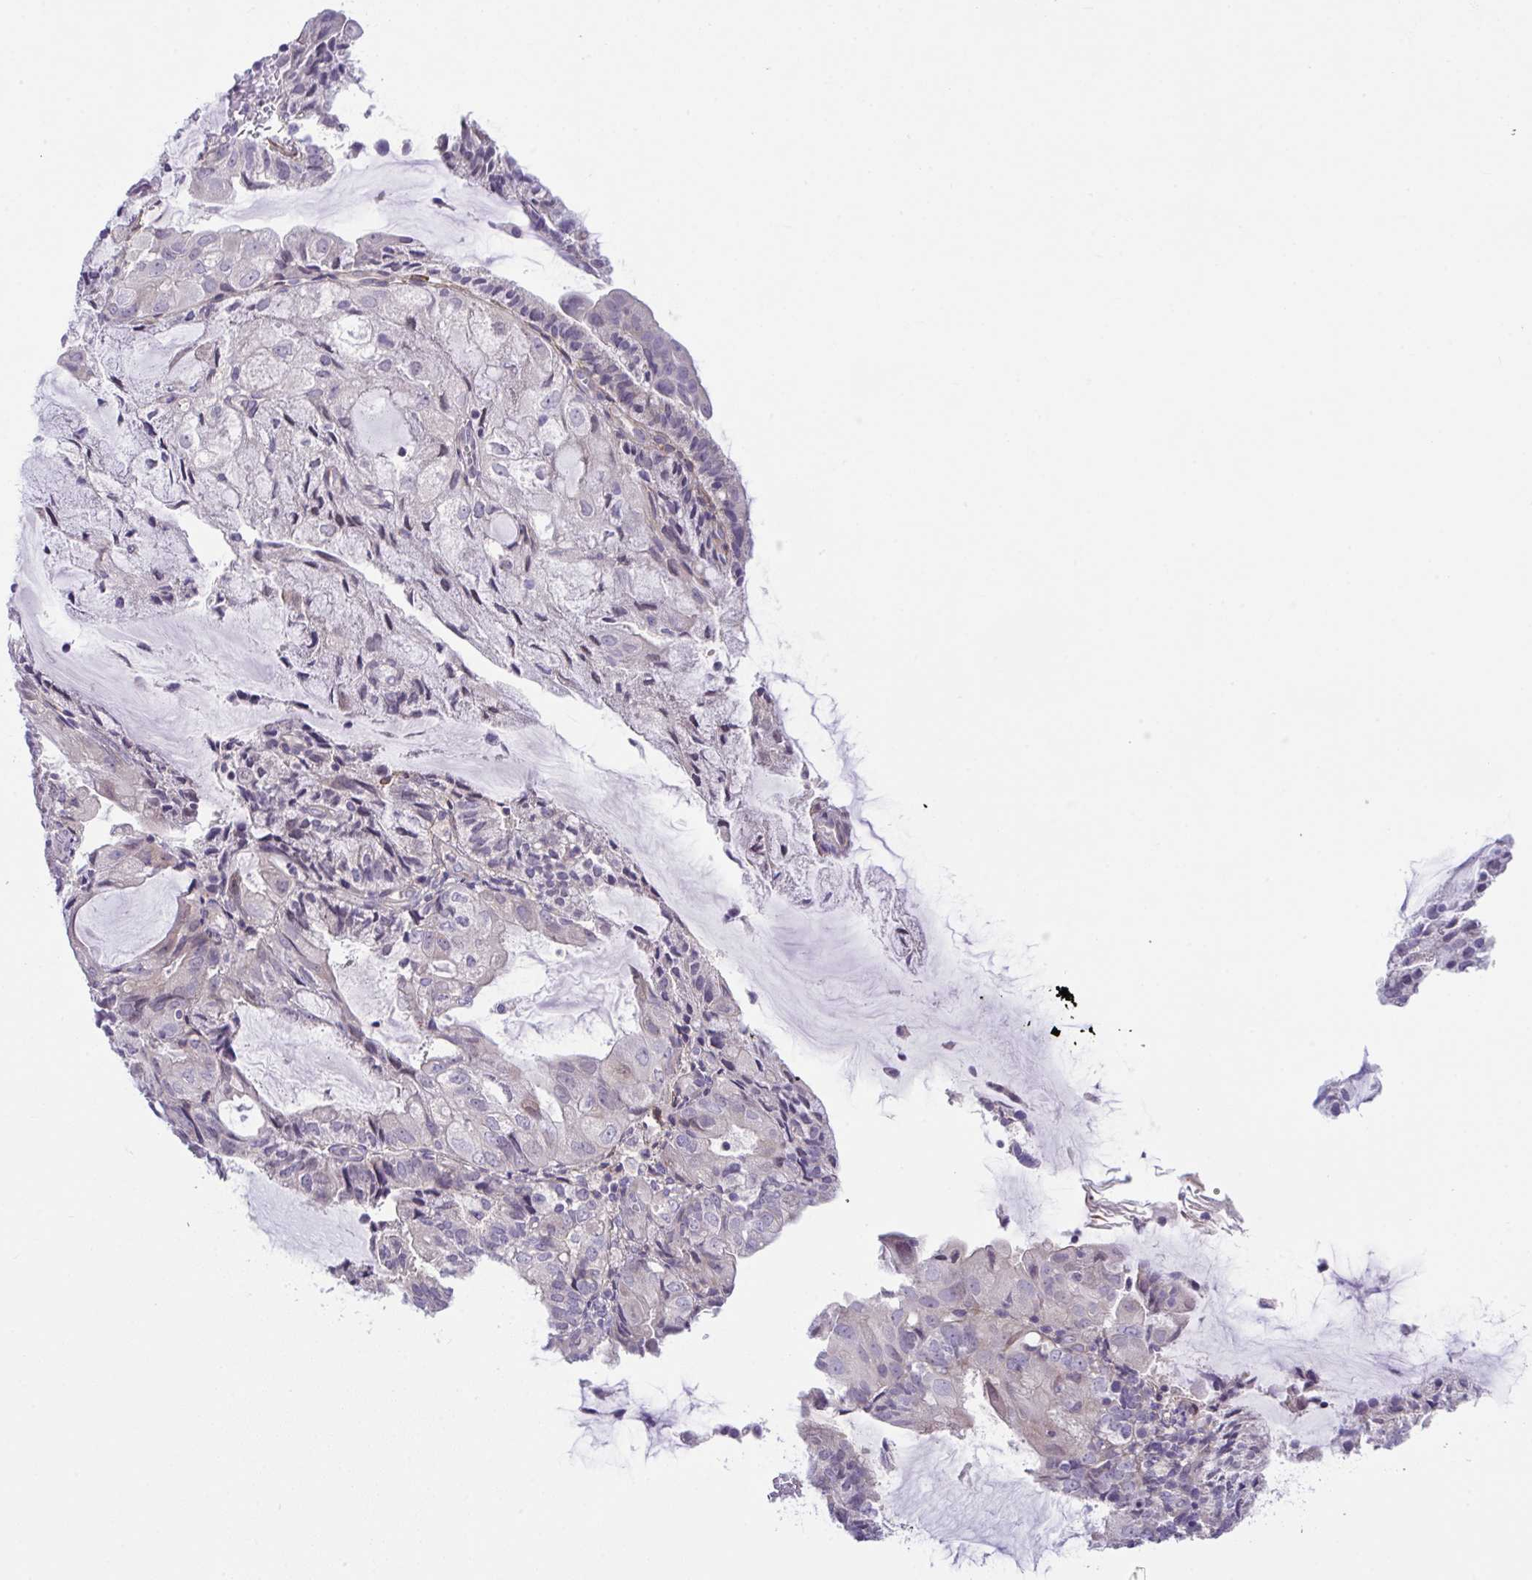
{"staining": {"intensity": "negative", "quantity": "none", "location": "none"}, "tissue": "endometrial cancer", "cell_type": "Tumor cells", "image_type": "cancer", "snomed": [{"axis": "morphology", "description": "Adenocarcinoma, NOS"}, {"axis": "topography", "description": "Endometrium"}], "caption": "Tumor cells show no significant protein positivity in endometrial adenocarcinoma.", "gene": "RHOXF1", "patient": {"sex": "female", "age": 81}}